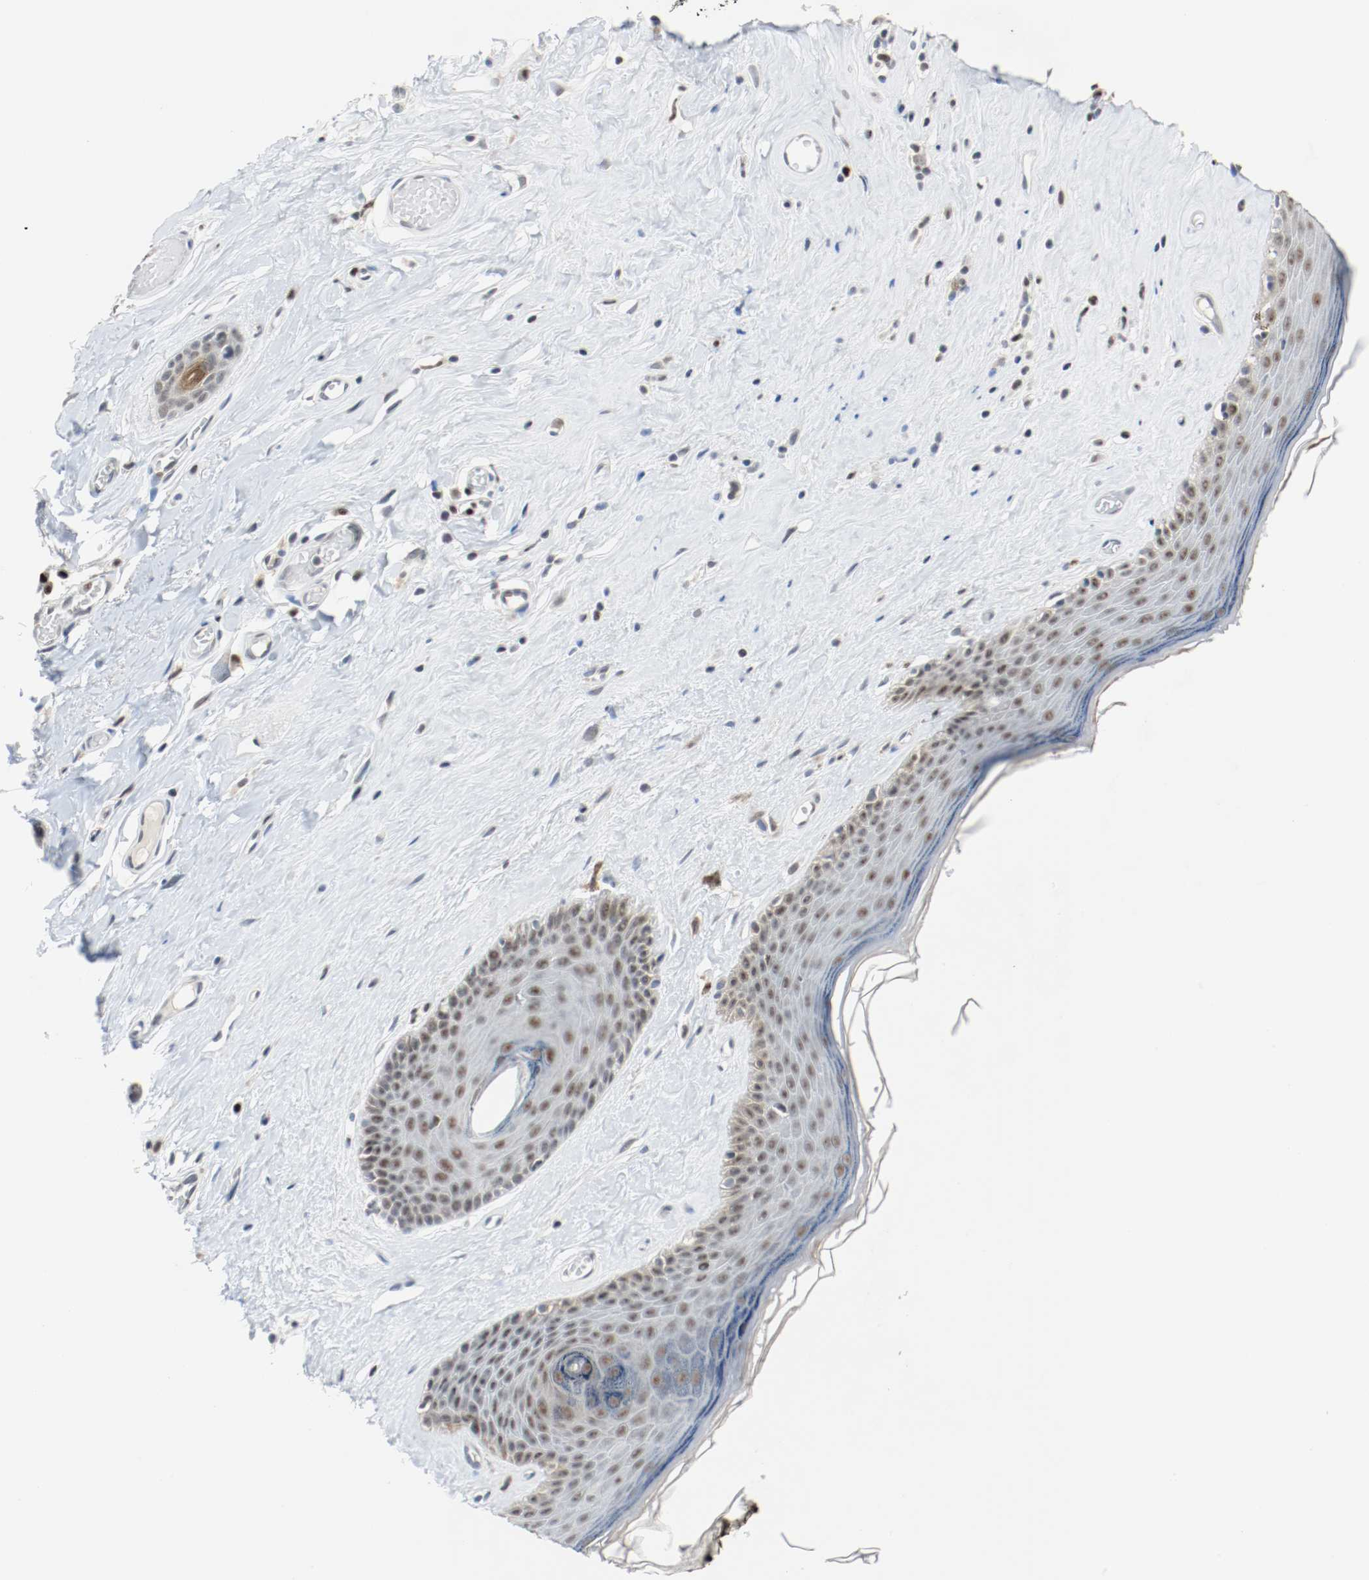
{"staining": {"intensity": "weak", "quantity": "25%-75%", "location": "nuclear"}, "tissue": "skin", "cell_type": "Epidermal cells", "image_type": "normal", "snomed": [{"axis": "morphology", "description": "Normal tissue, NOS"}, {"axis": "morphology", "description": "Inflammation, NOS"}, {"axis": "topography", "description": "Vulva"}], "caption": "Immunohistochemistry histopathology image of benign skin stained for a protein (brown), which reveals low levels of weak nuclear positivity in approximately 25%-75% of epidermal cells.", "gene": "ASH1L", "patient": {"sex": "female", "age": 84}}